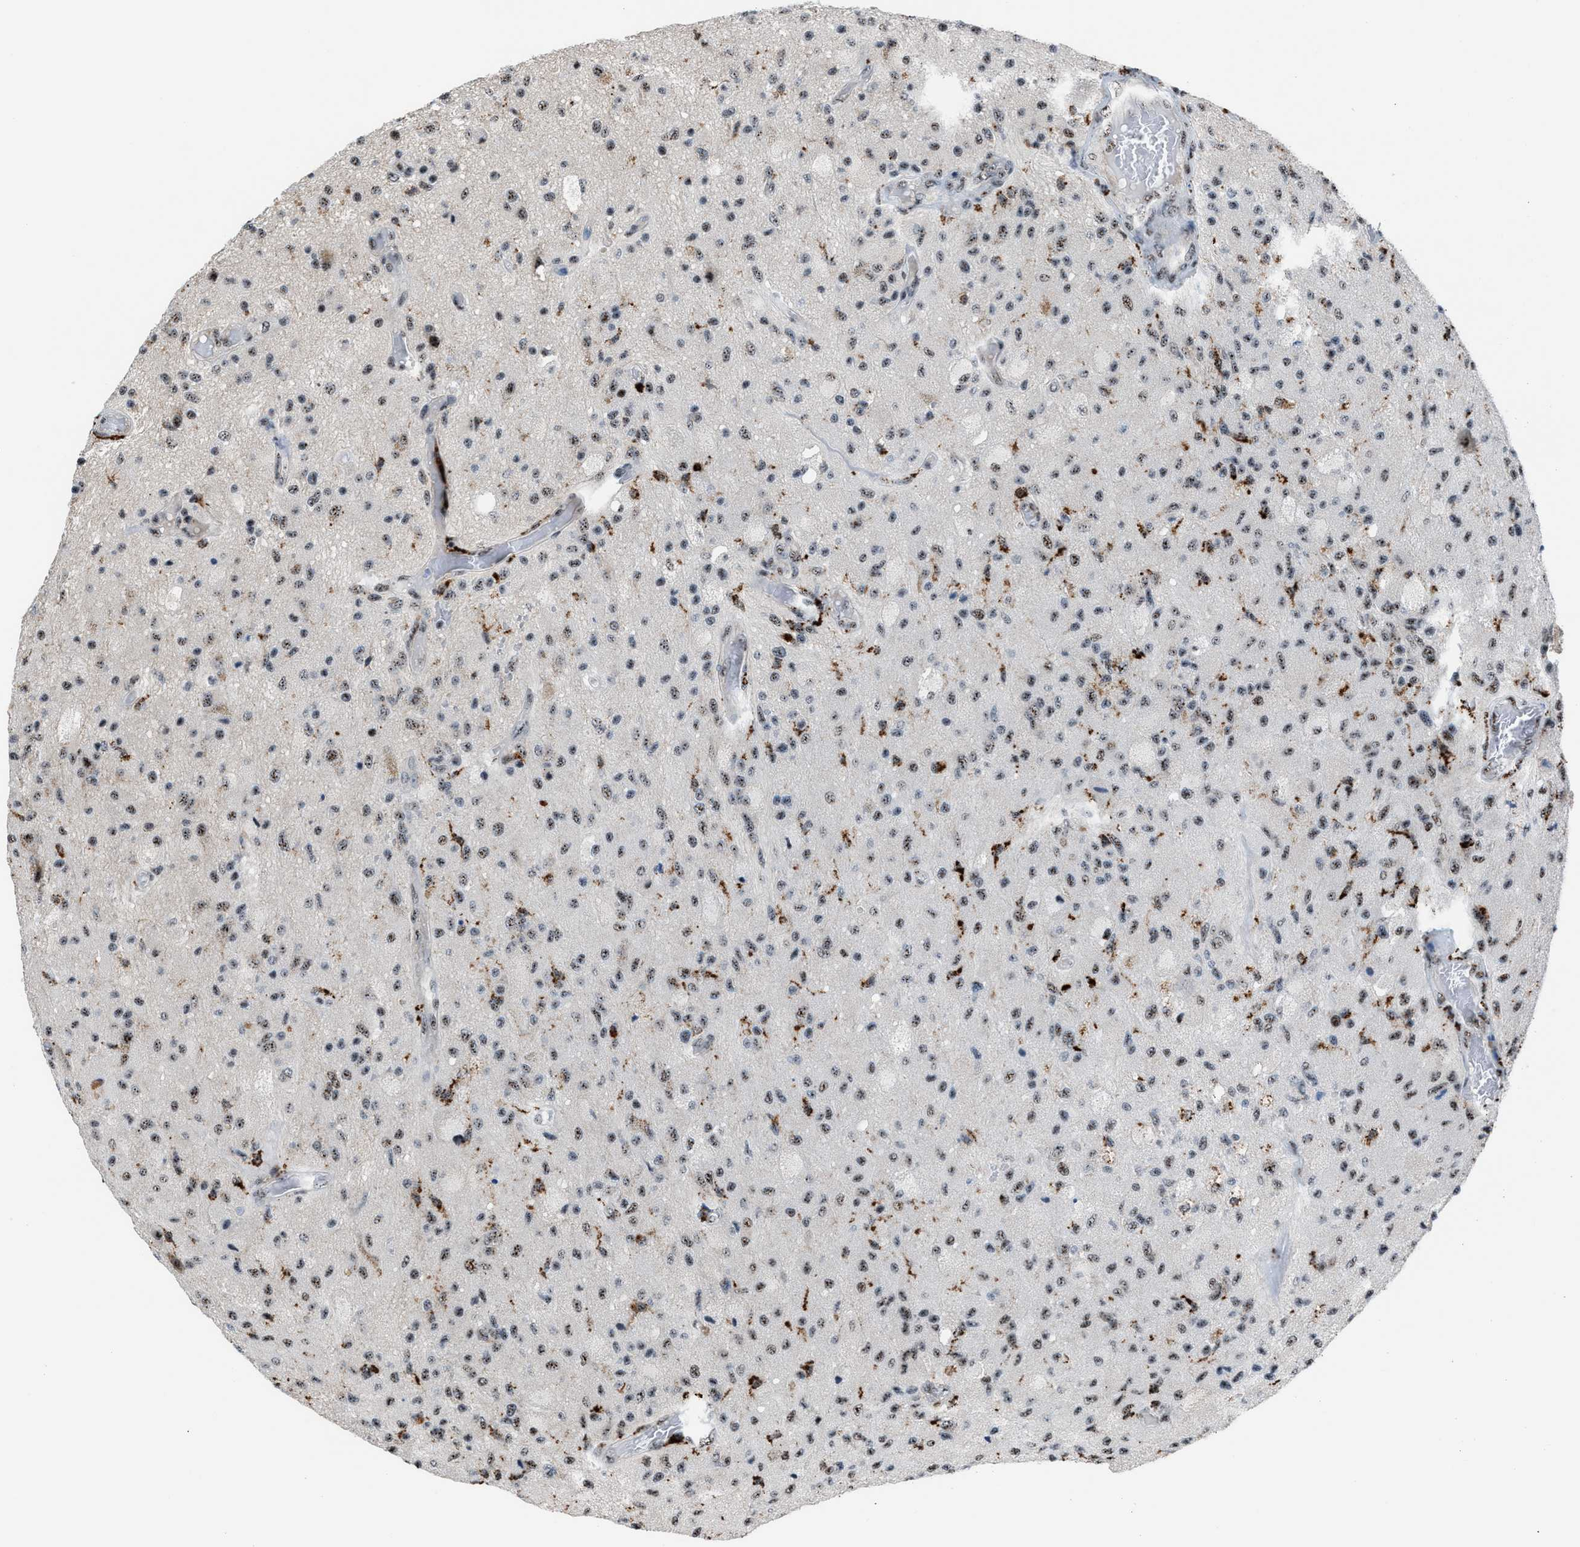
{"staining": {"intensity": "moderate", "quantity": ">75%", "location": "nuclear"}, "tissue": "glioma", "cell_type": "Tumor cells", "image_type": "cancer", "snomed": [{"axis": "morphology", "description": "Normal tissue, NOS"}, {"axis": "morphology", "description": "Glioma, malignant, High grade"}, {"axis": "topography", "description": "Cerebral cortex"}], "caption": "Brown immunohistochemical staining in human glioma reveals moderate nuclear expression in approximately >75% of tumor cells.", "gene": "CENPP", "patient": {"sex": "male", "age": 77}}